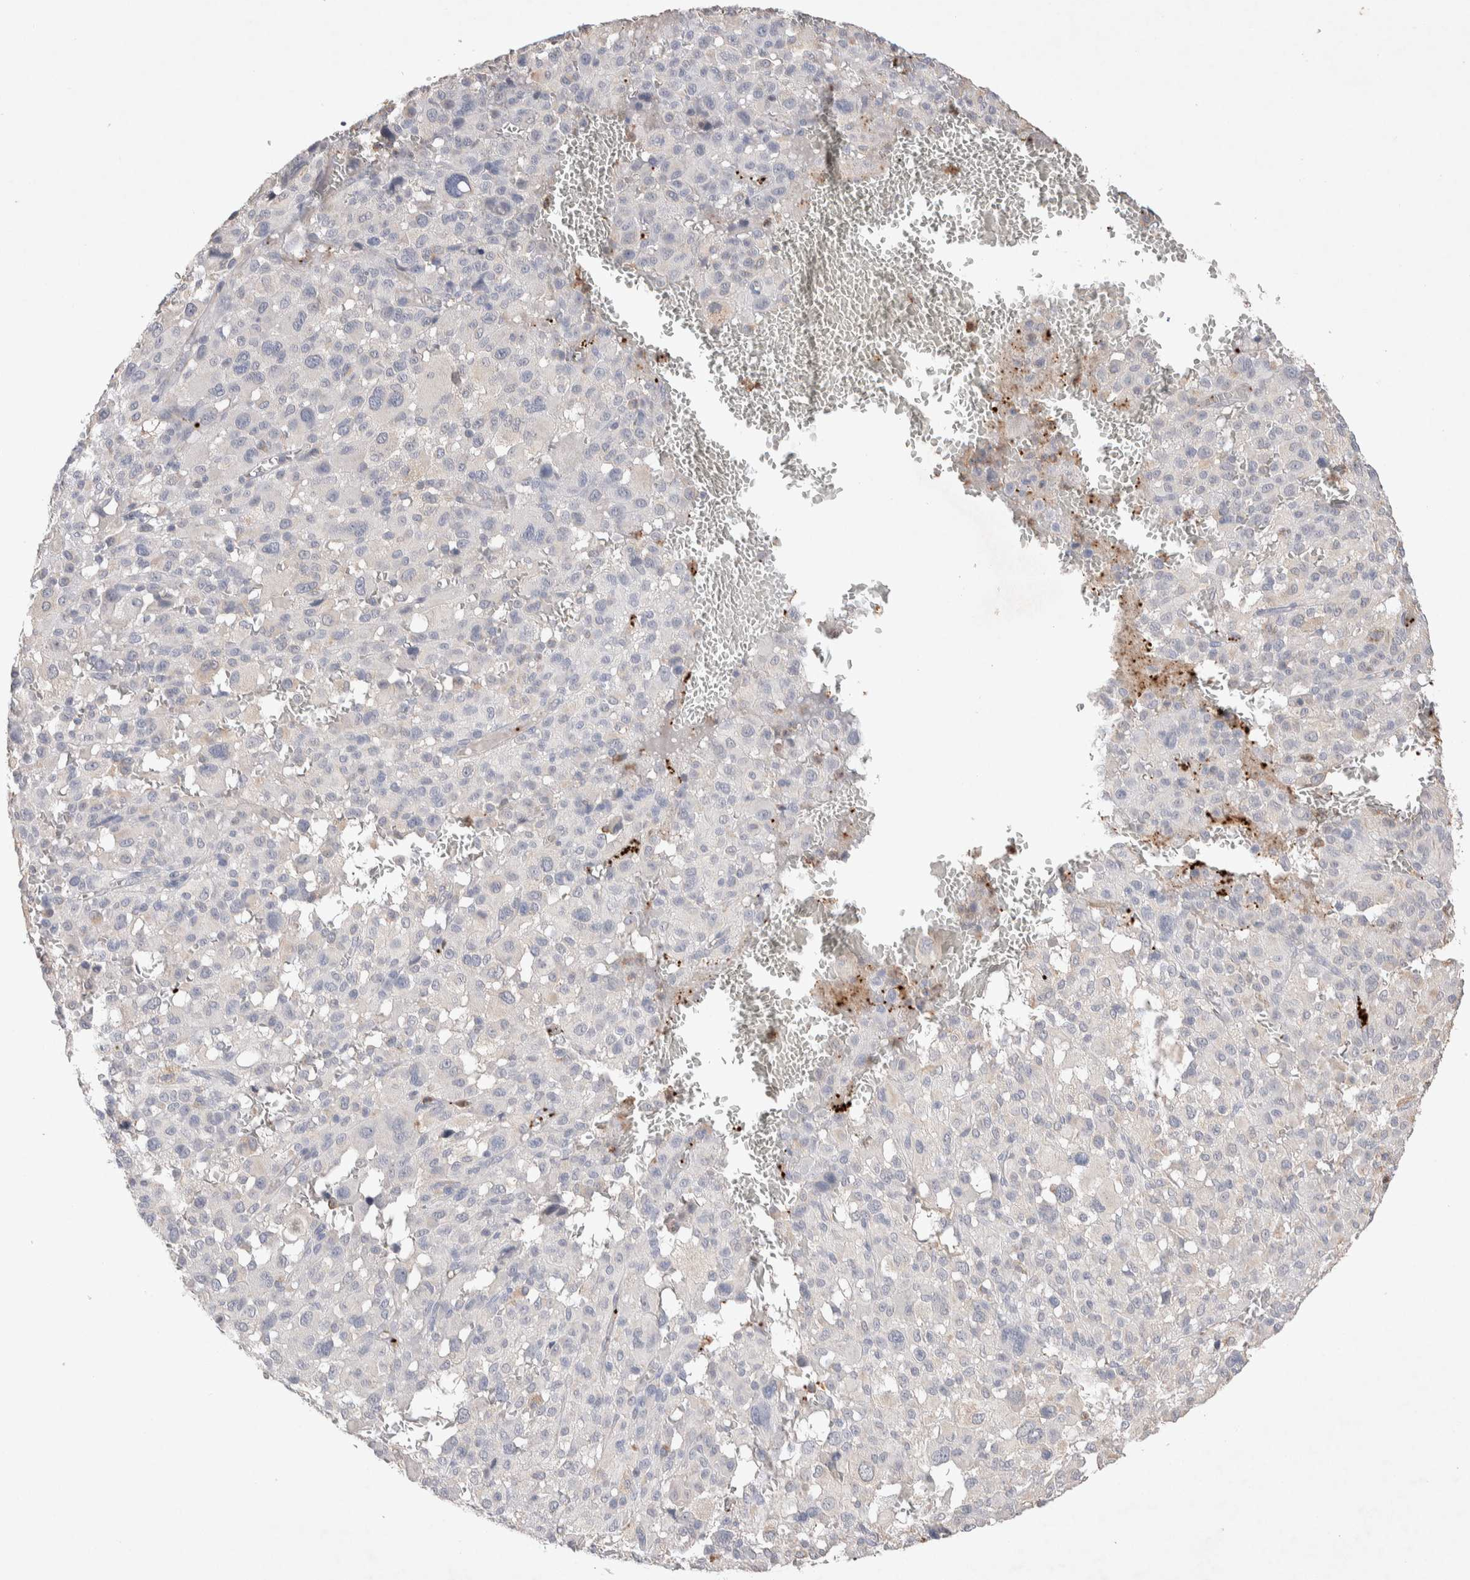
{"staining": {"intensity": "negative", "quantity": "none", "location": "none"}, "tissue": "melanoma", "cell_type": "Tumor cells", "image_type": "cancer", "snomed": [{"axis": "morphology", "description": "Malignant melanoma, Metastatic site"}, {"axis": "topography", "description": "Skin"}], "caption": "Tumor cells are negative for brown protein staining in malignant melanoma (metastatic site).", "gene": "FFAR2", "patient": {"sex": "female", "age": 74}}